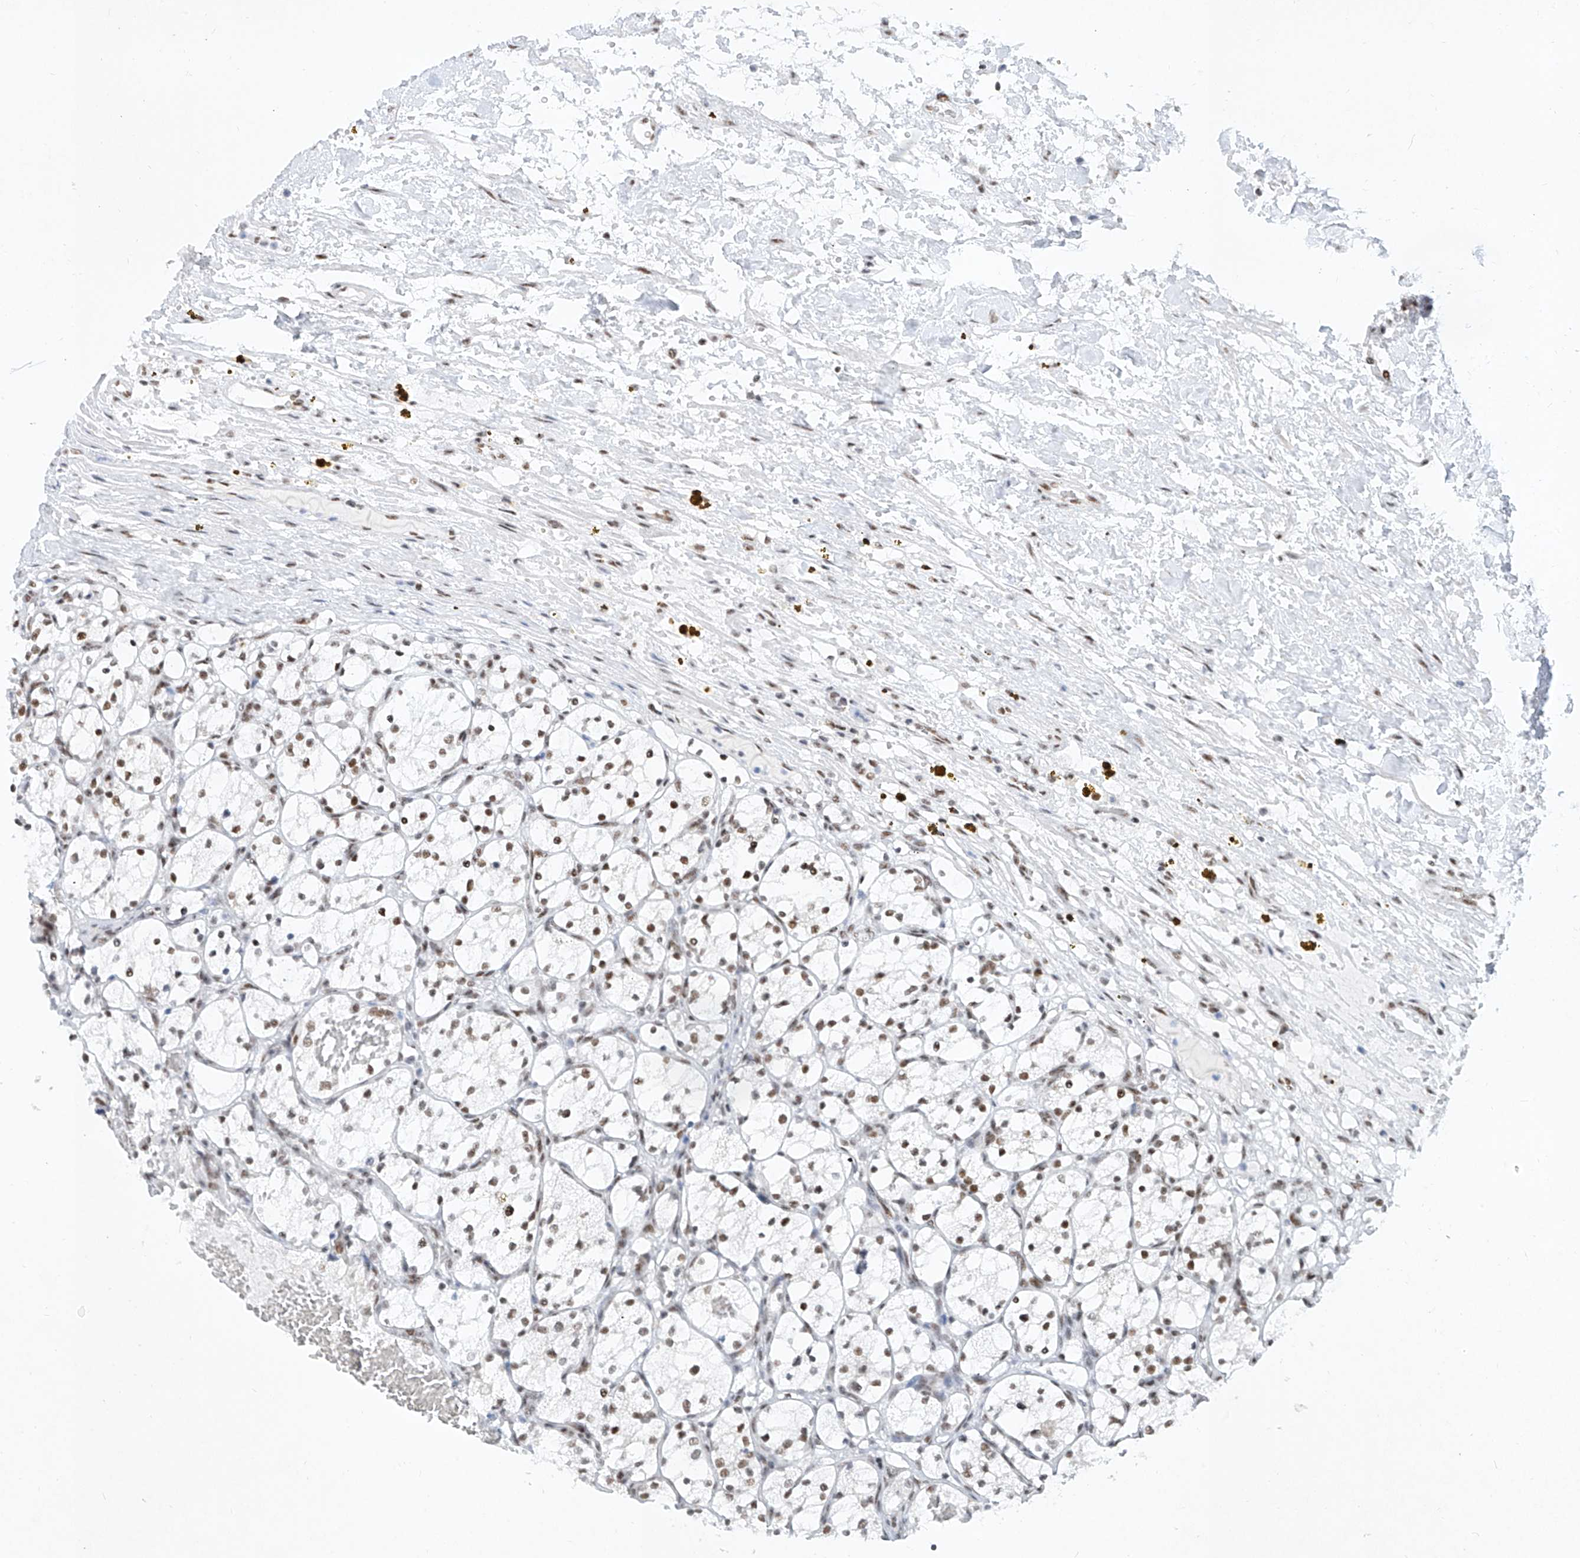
{"staining": {"intensity": "moderate", "quantity": "25%-75%", "location": "nuclear"}, "tissue": "renal cancer", "cell_type": "Tumor cells", "image_type": "cancer", "snomed": [{"axis": "morphology", "description": "Adenocarcinoma, NOS"}, {"axis": "topography", "description": "Kidney"}], "caption": "DAB (3,3'-diaminobenzidine) immunohistochemical staining of renal cancer (adenocarcinoma) shows moderate nuclear protein expression in about 25%-75% of tumor cells.", "gene": "TAF4", "patient": {"sex": "female", "age": 69}}